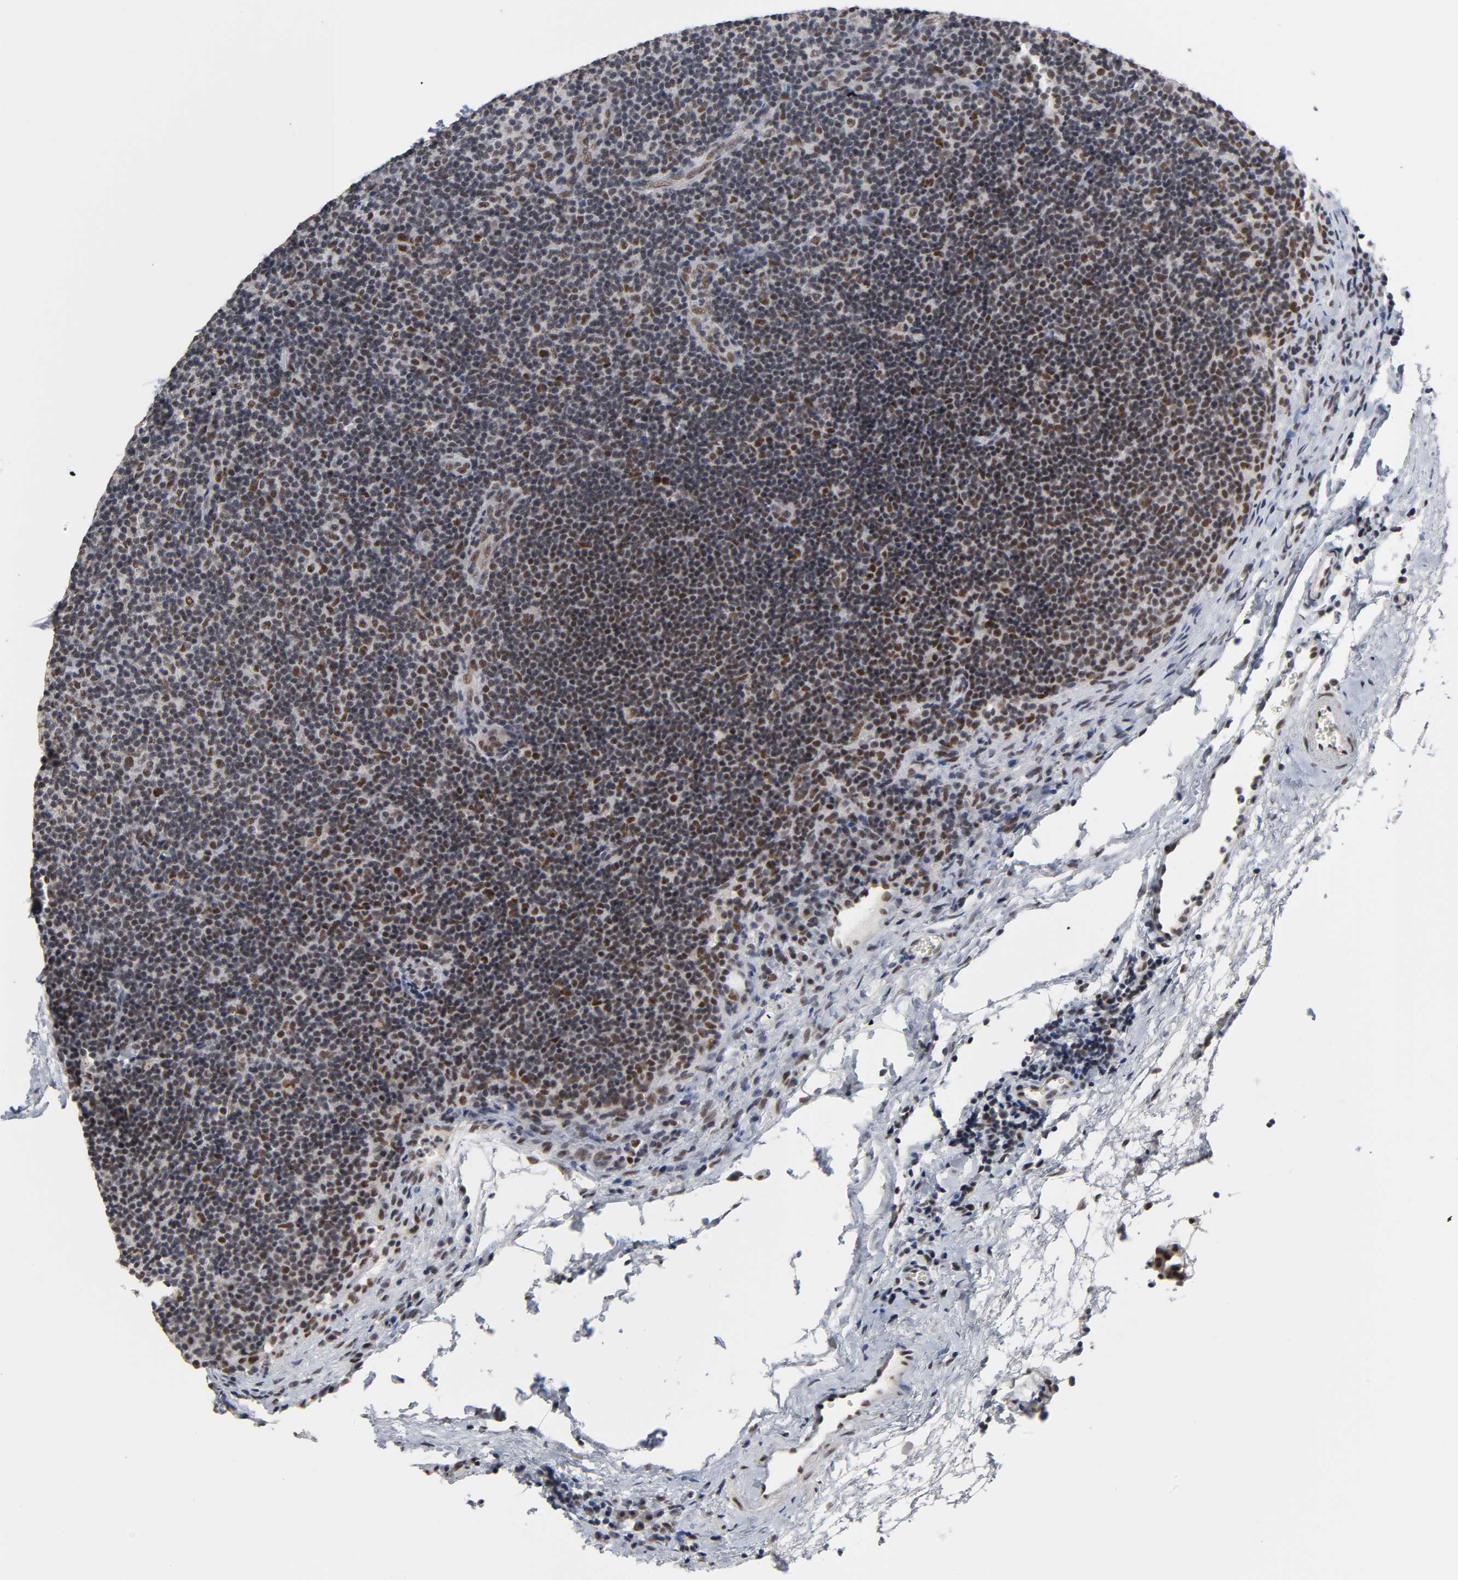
{"staining": {"intensity": "moderate", "quantity": "25%-75%", "location": "nuclear"}, "tissue": "lymphoma", "cell_type": "Tumor cells", "image_type": "cancer", "snomed": [{"axis": "morphology", "description": "Malignant lymphoma, non-Hodgkin's type, Low grade"}, {"axis": "topography", "description": "Lymph node"}], "caption": "Immunohistochemical staining of malignant lymphoma, non-Hodgkin's type (low-grade) reveals moderate nuclear protein expression in about 25%-75% of tumor cells.", "gene": "TRIM33", "patient": {"sex": "male", "age": 70}}